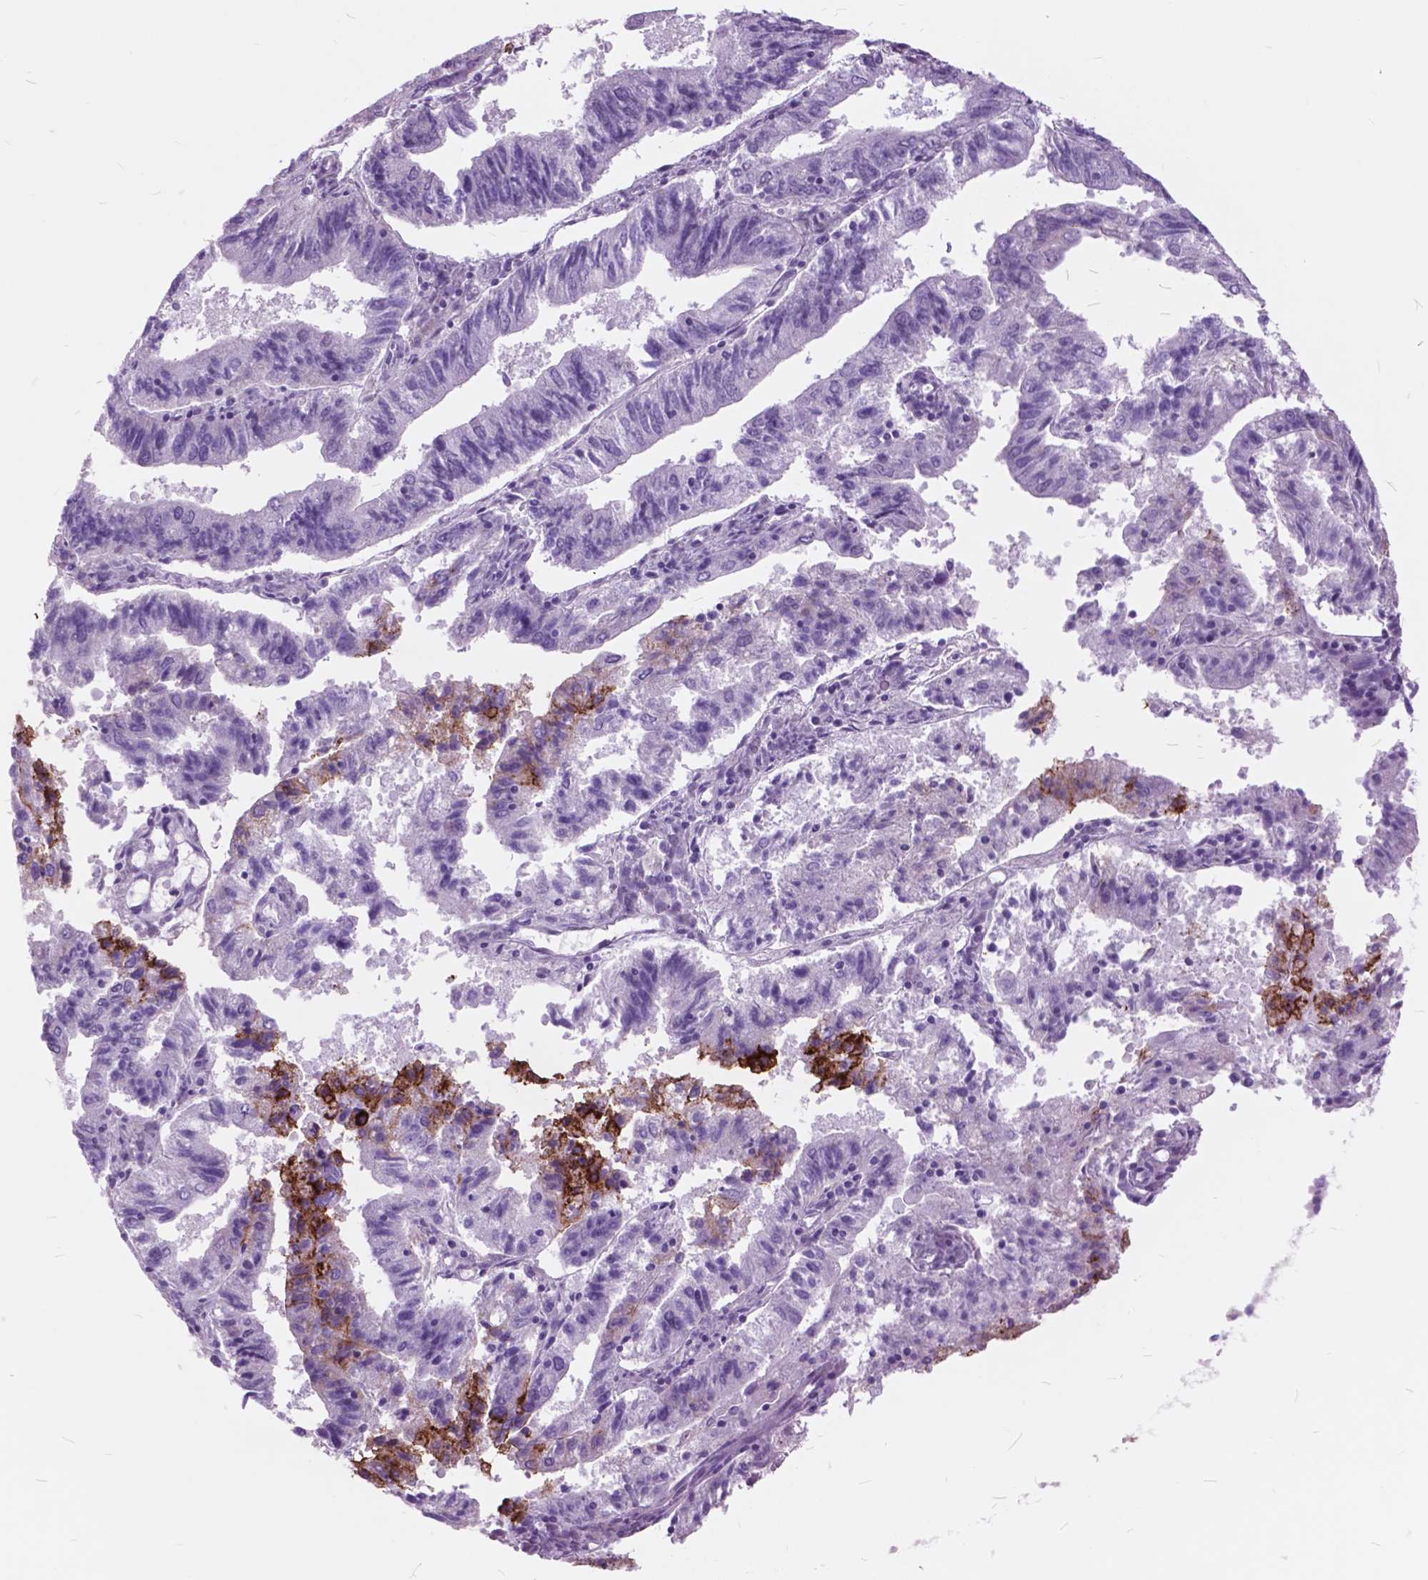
{"staining": {"intensity": "strong", "quantity": "<25%", "location": "cytoplasmic/membranous"}, "tissue": "endometrial cancer", "cell_type": "Tumor cells", "image_type": "cancer", "snomed": [{"axis": "morphology", "description": "Adenocarcinoma, NOS"}, {"axis": "topography", "description": "Endometrium"}], "caption": "Immunohistochemical staining of adenocarcinoma (endometrial) reveals medium levels of strong cytoplasmic/membranous protein expression in approximately <25% of tumor cells.", "gene": "GDF9", "patient": {"sex": "female", "age": 82}}